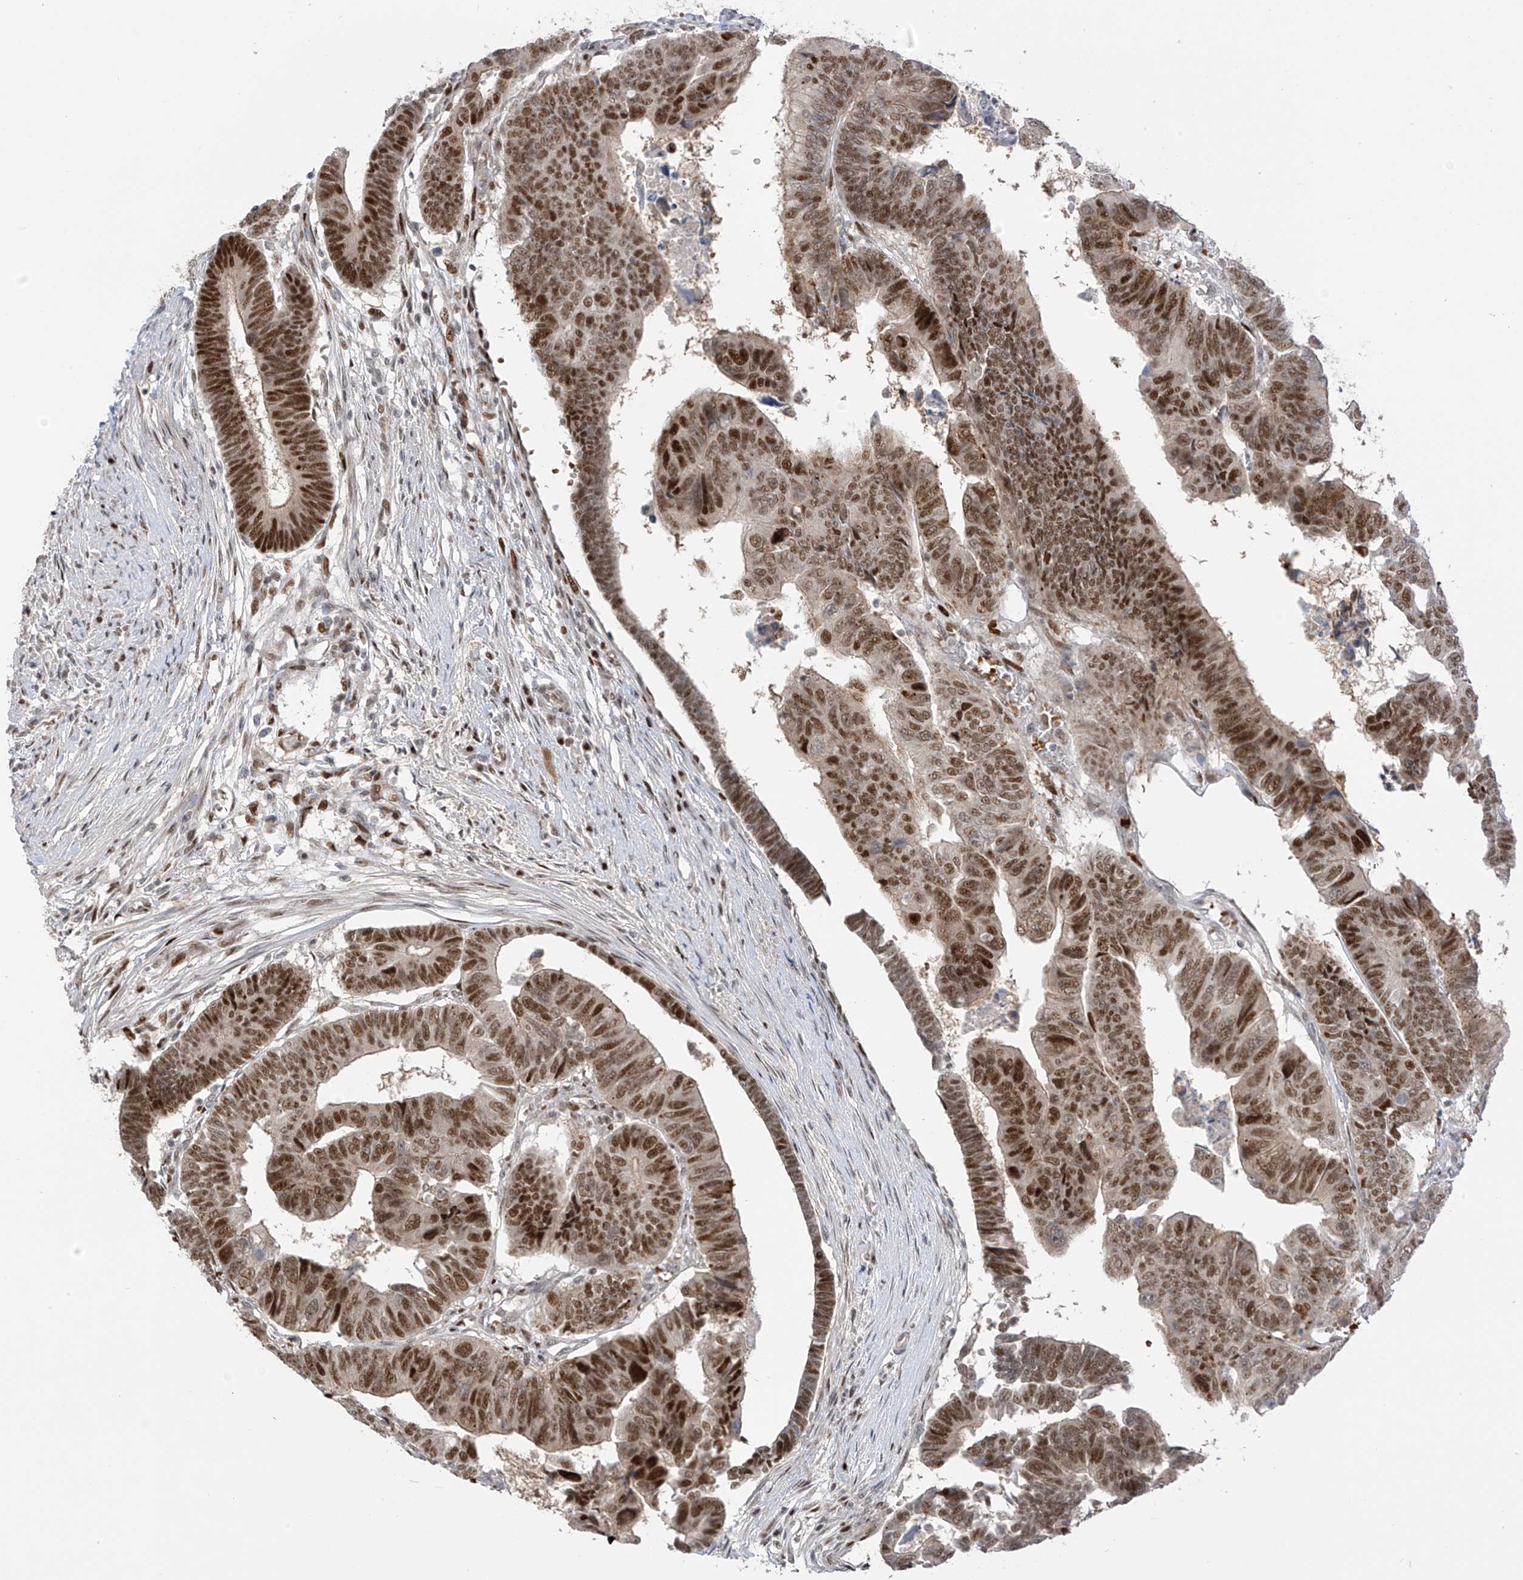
{"staining": {"intensity": "moderate", "quantity": ">75%", "location": "nuclear"}, "tissue": "colorectal cancer", "cell_type": "Tumor cells", "image_type": "cancer", "snomed": [{"axis": "morphology", "description": "Adenocarcinoma, NOS"}, {"axis": "topography", "description": "Rectum"}], "caption": "Protein analysis of adenocarcinoma (colorectal) tissue reveals moderate nuclear positivity in about >75% of tumor cells. (DAB IHC, brown staining for protein, blue staining for nuclei).", "gene": "ZCWPW2", "patient": {"sex": "female", "age": 65}}